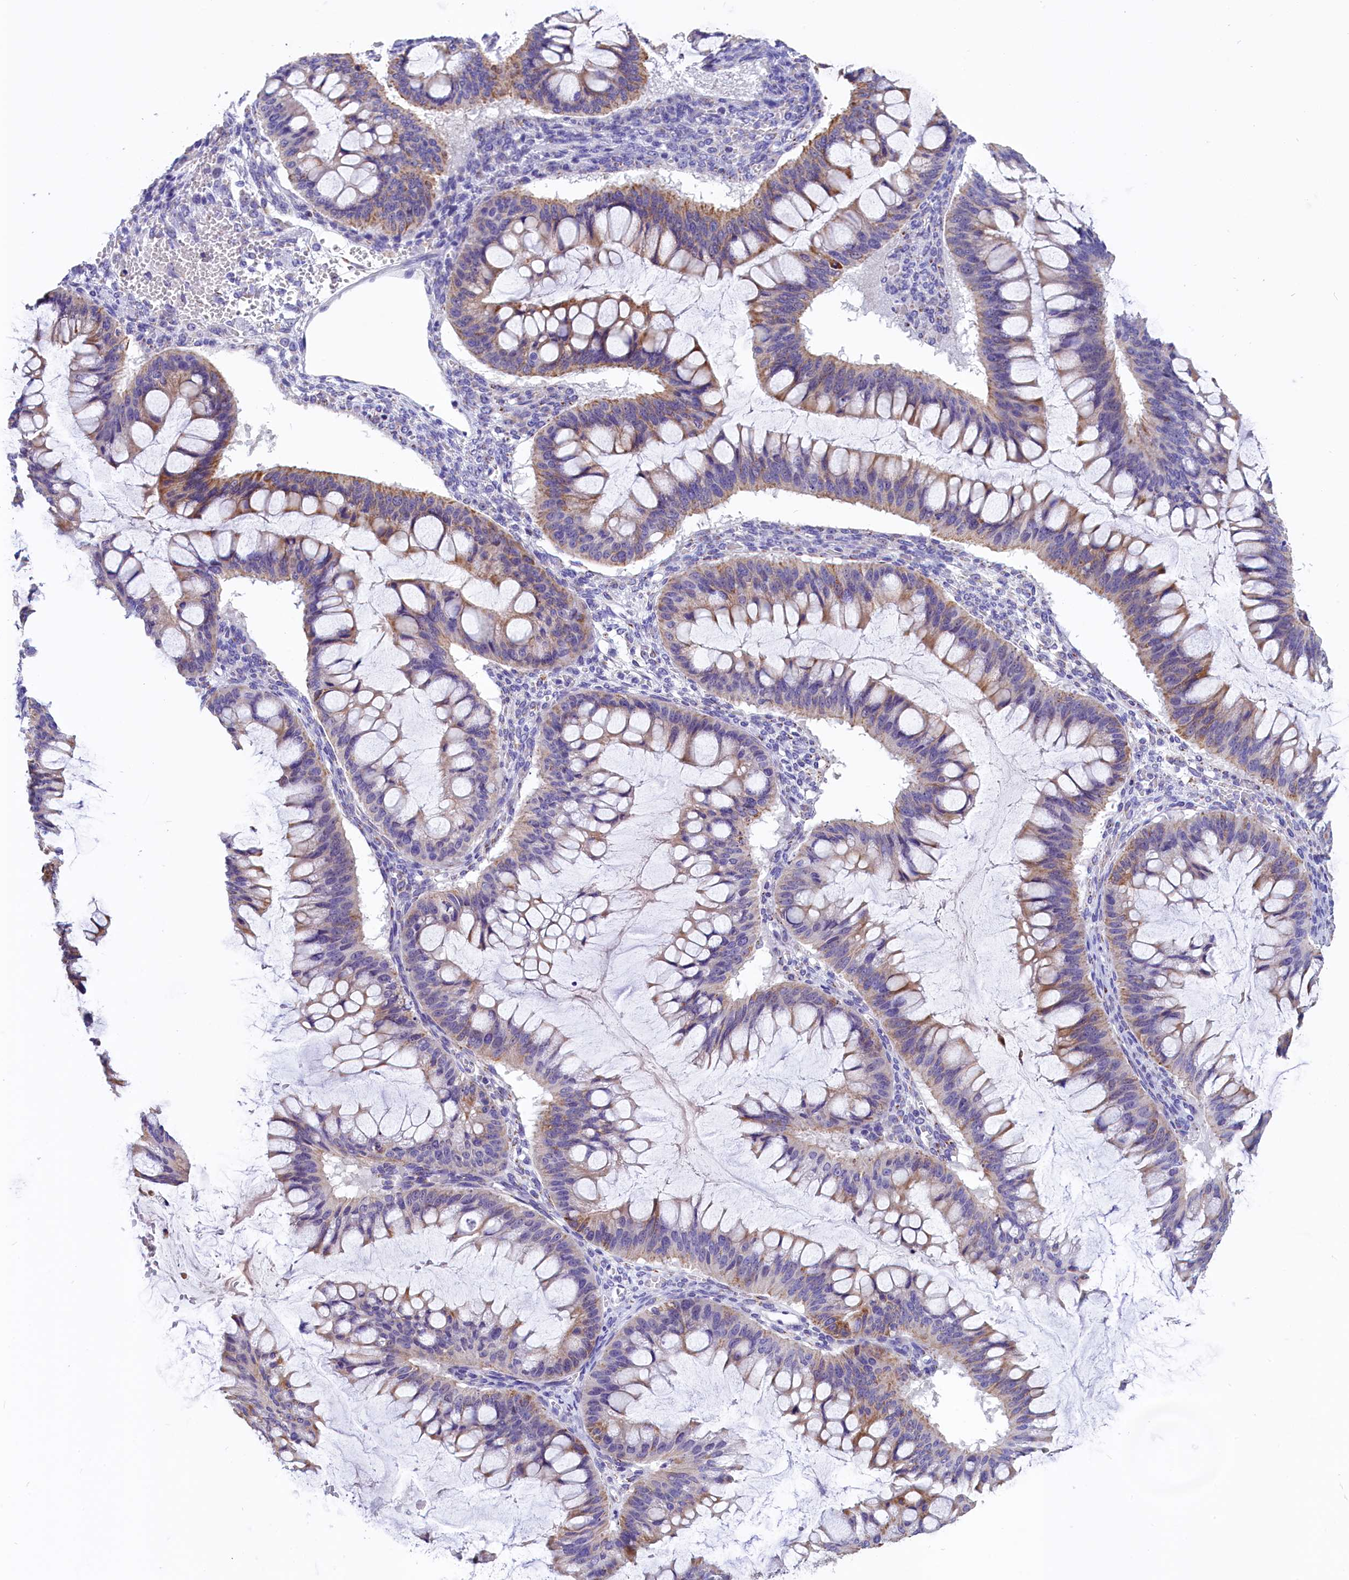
{"staining": {"intensity": "moderate", "quantity": ">75%", "location": "cytoplasmic/membranous"}, "tissue": "ovarian cancer", "cell_type": "Tumor cells", "image_type": "cancer", "snomed": [{"axis": "morphology", "description": "Cystadenocarcinoma, mucinous, NOS"}, {"axis": "topography", "description": "Ovary"}], "caption": "Protein staining shows moderate cytoplasmic/membranous positivity in approximately >75% of tumor cells in ovarian cancer.", "gene": "ABAT", "patient": {"sex": "female", "age": 73}}